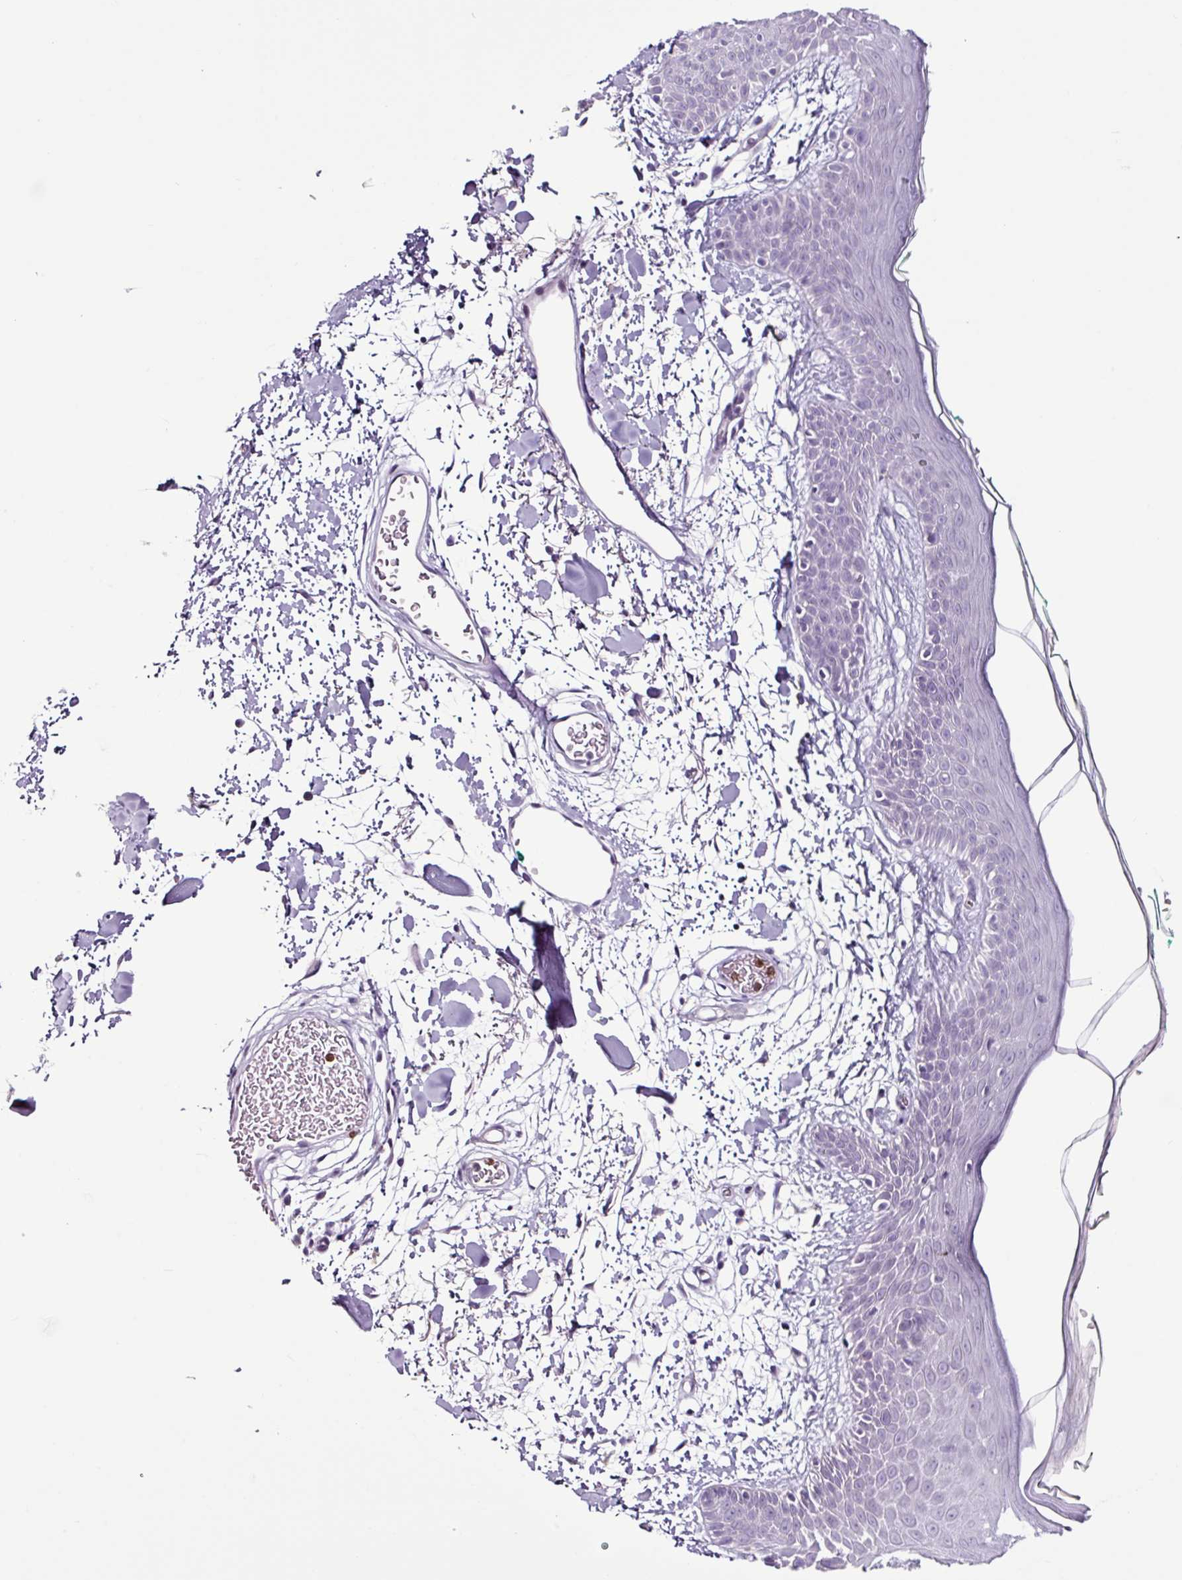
{"staining": {"intensity": "negative", "quantity": "none", "location": "none"}, "tissue": "skin", "cell_type": "Fibroblasts", "image_type": "normal", "snomed": [{"axis": "morphology", "description": "Normal tissue, NOS"}, {"axis": "topography", "description": "Skin"}], "caption": "Protein analysis of normal skin exhibits no significant positivity in fibroblasts.", "gene": "TMEM178A", "patient": {"sex": "male", "age": 79}}